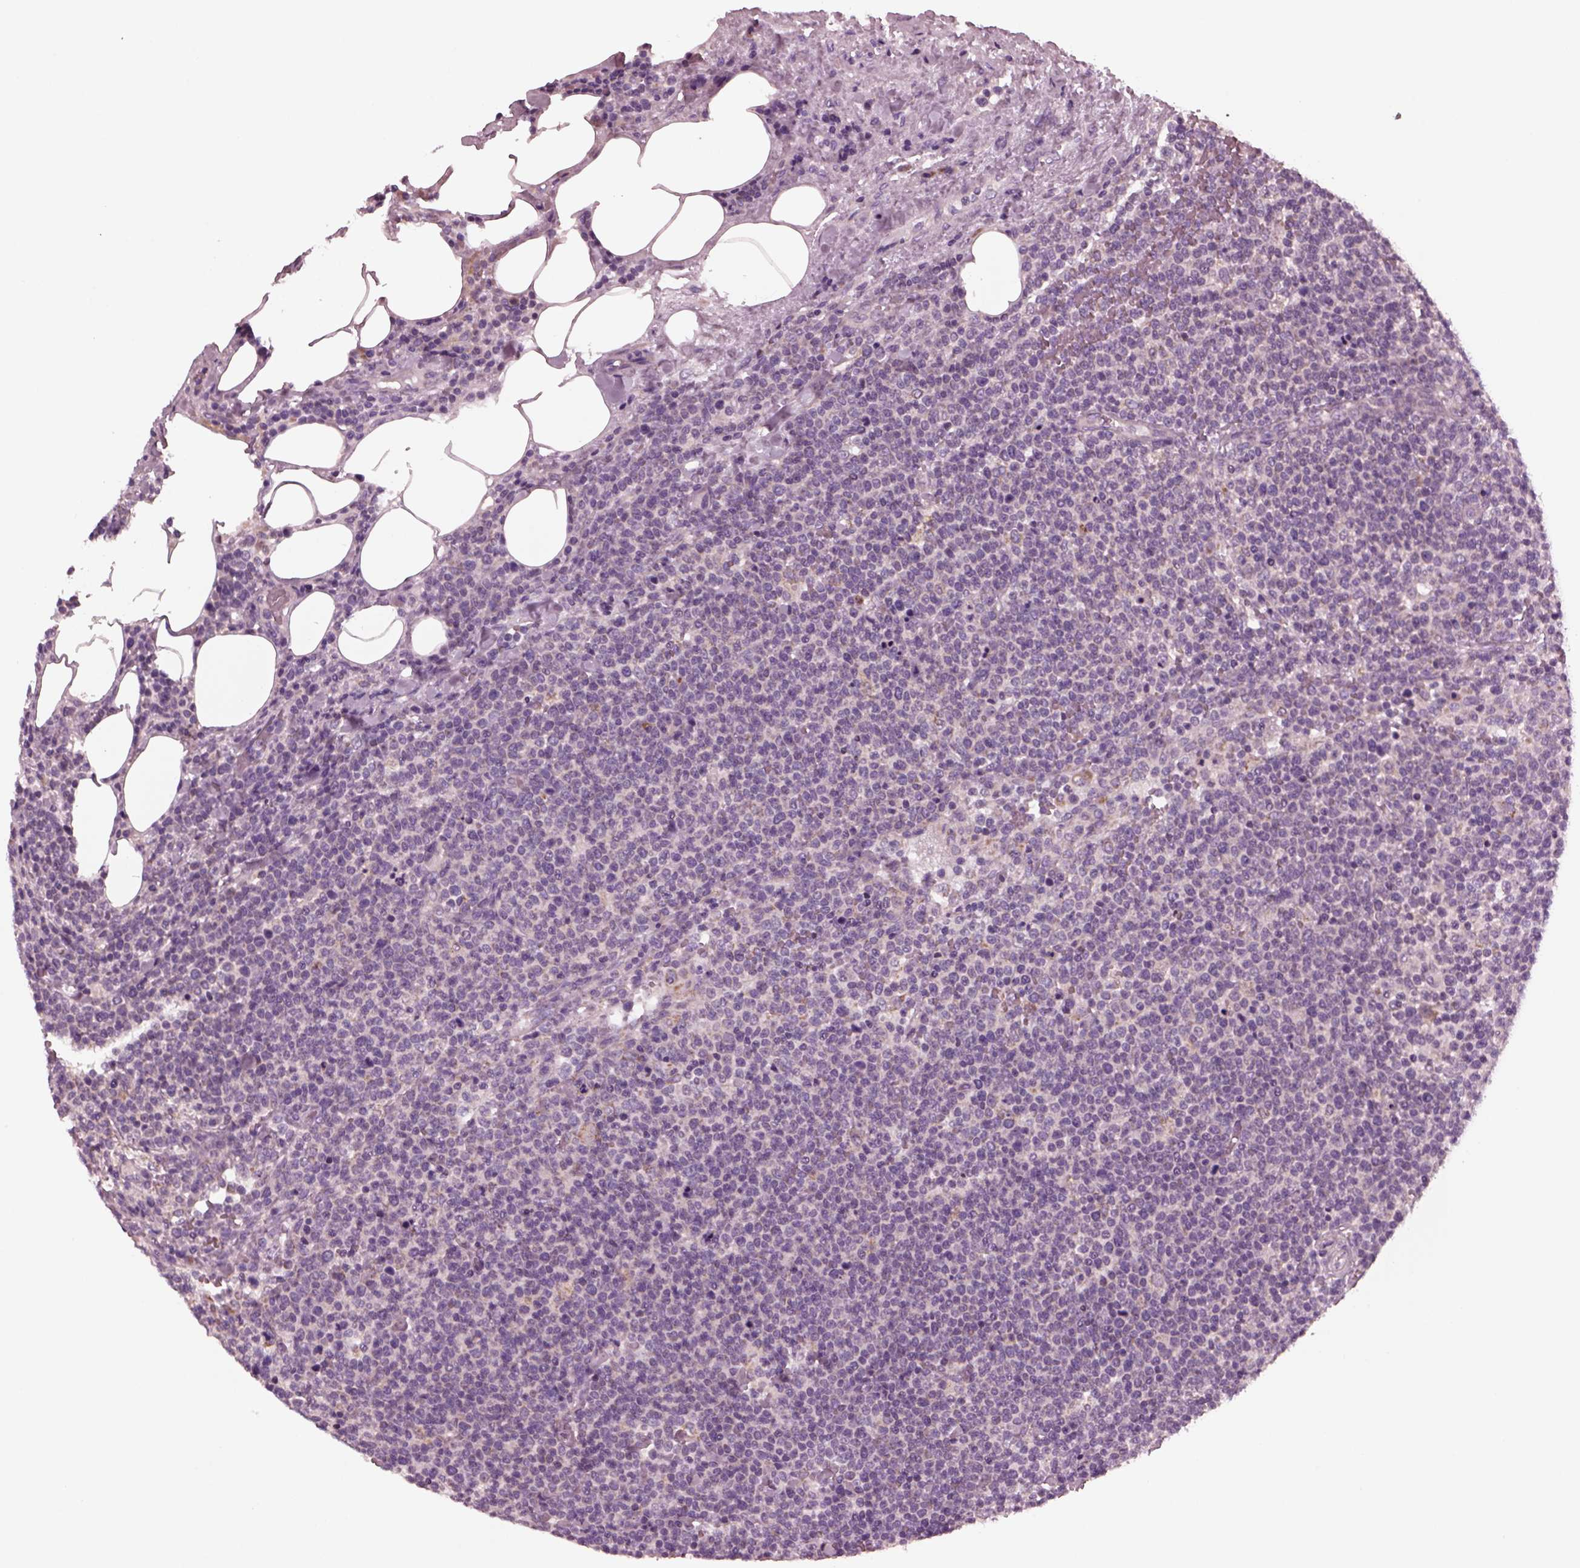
{"staining": {"intensity": "negative", "quantity": "none", "location": "none"}, "tissue": "lymphoma", "cell_type": "Tumor cells", "image_type": "cancer", "snomed": [{"axis": "morphology", "description": "Malignant lymphoma, non-Hodgkin's type, High grade"}, {"axis": "topography", "description": "Lymph node"}], "caption": "A micrograph of human lymphoma is negative for staining in tumor cells. Nuclei are stained in blue.", "gene": "AP4M1", "patient": {"sex": "male", "age": 61}}